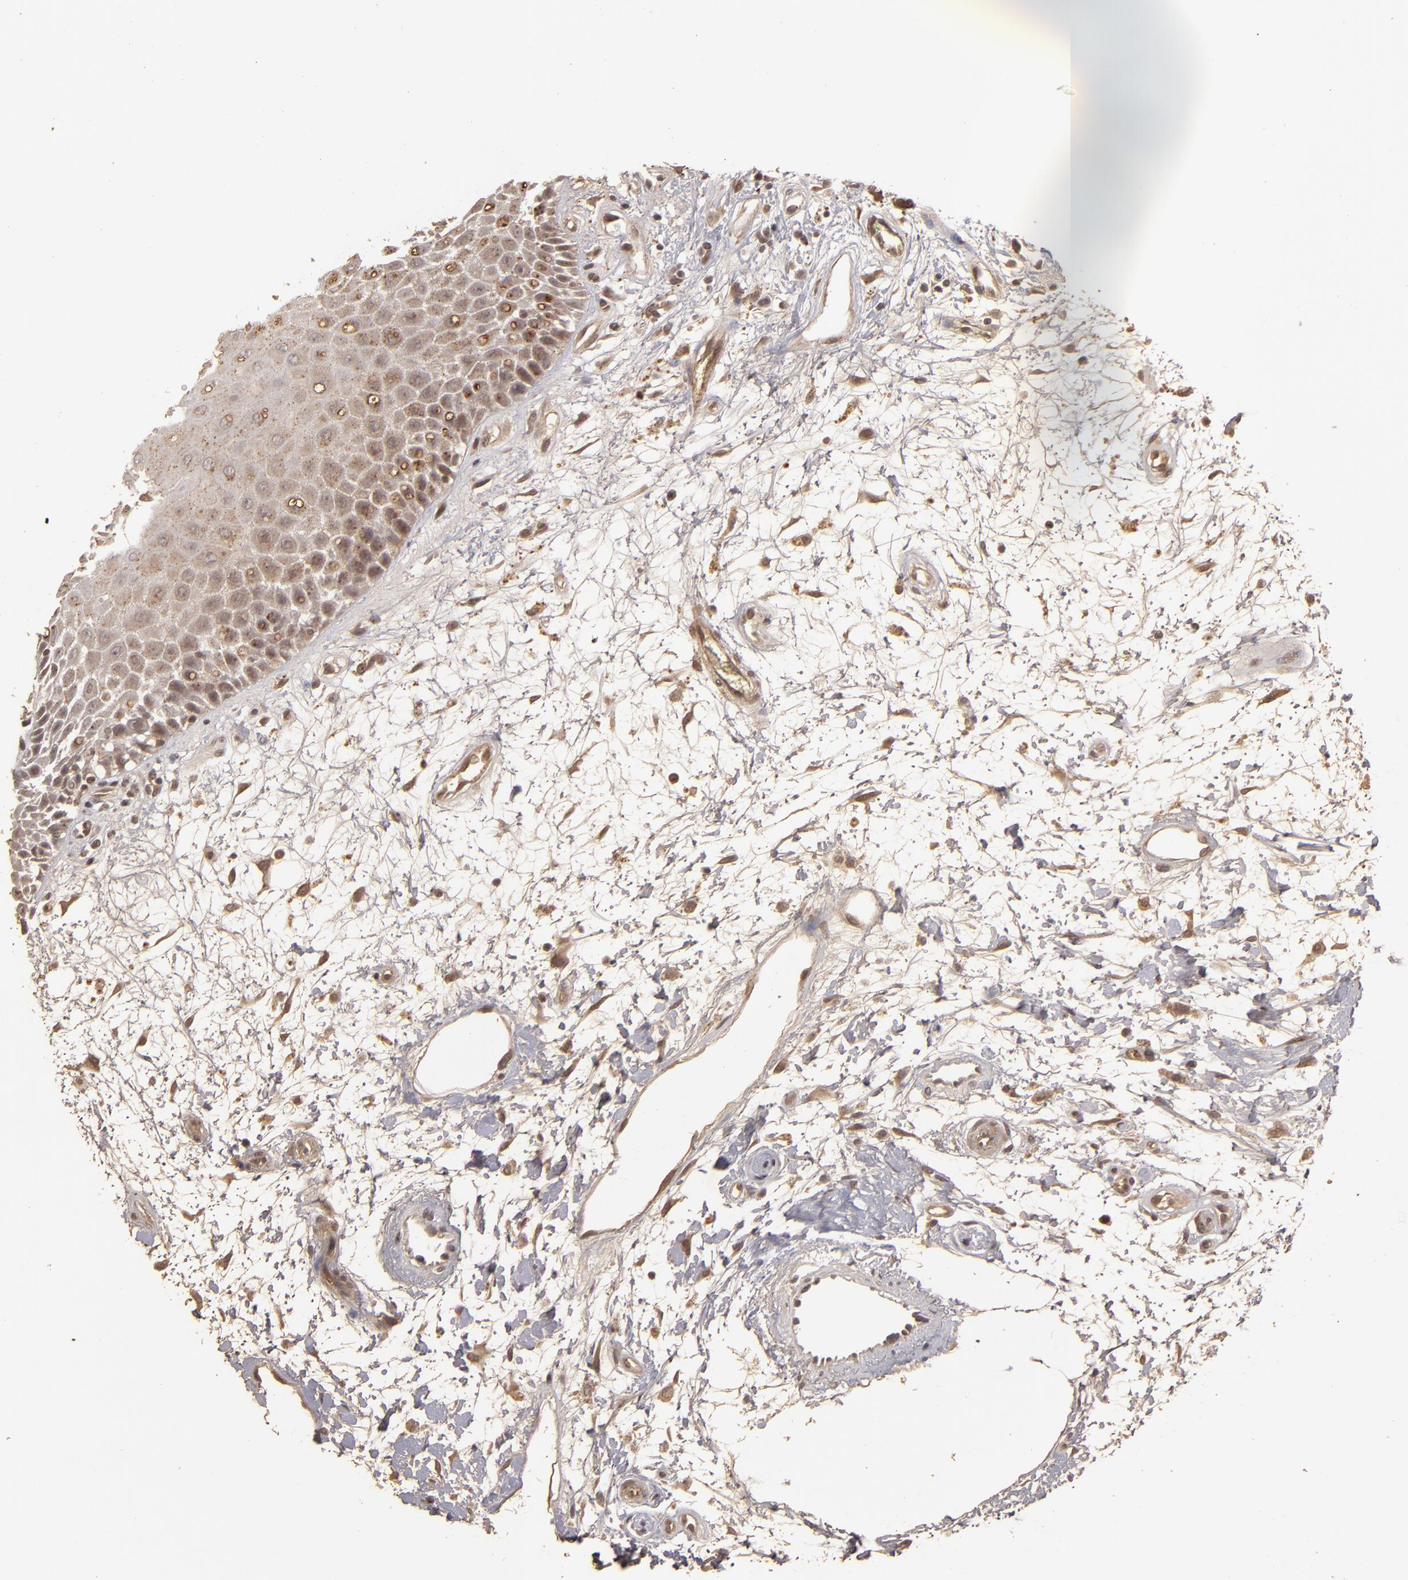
{"staining": {"intensity": "moderate", "quantity": "25%-75%", "location": "cytoplasmic/membranous"}, "tissue": "oral mucosa", "cell_type": "Squamous epithelial cells", "image_type": "normal", "snomed": [{"axis": "morphology", "description": "Normal tissue, NOS"}, {"axis": "morphology", "description": "Squamous cell carcinoma, NOS"}, {"axis": "topography", "description": "Skeletal muscle"}, {"axis": "topography", "description": "Oral tissue"}, {"axis": "topography", "description": "Head-Neck"}], "caption": "Immunohistochemistry image of benign oral mucosa: oral mucosa stained using immunohistochemistry displays medium levels of moderate protein expression localized specifically in the cytoplasmic/membranous of squamous epithelial cells, appearing as a cytoplasmic/membranous brown color.", "gene": "DFFA", "patient": {"sex": "female", "age": 84}}